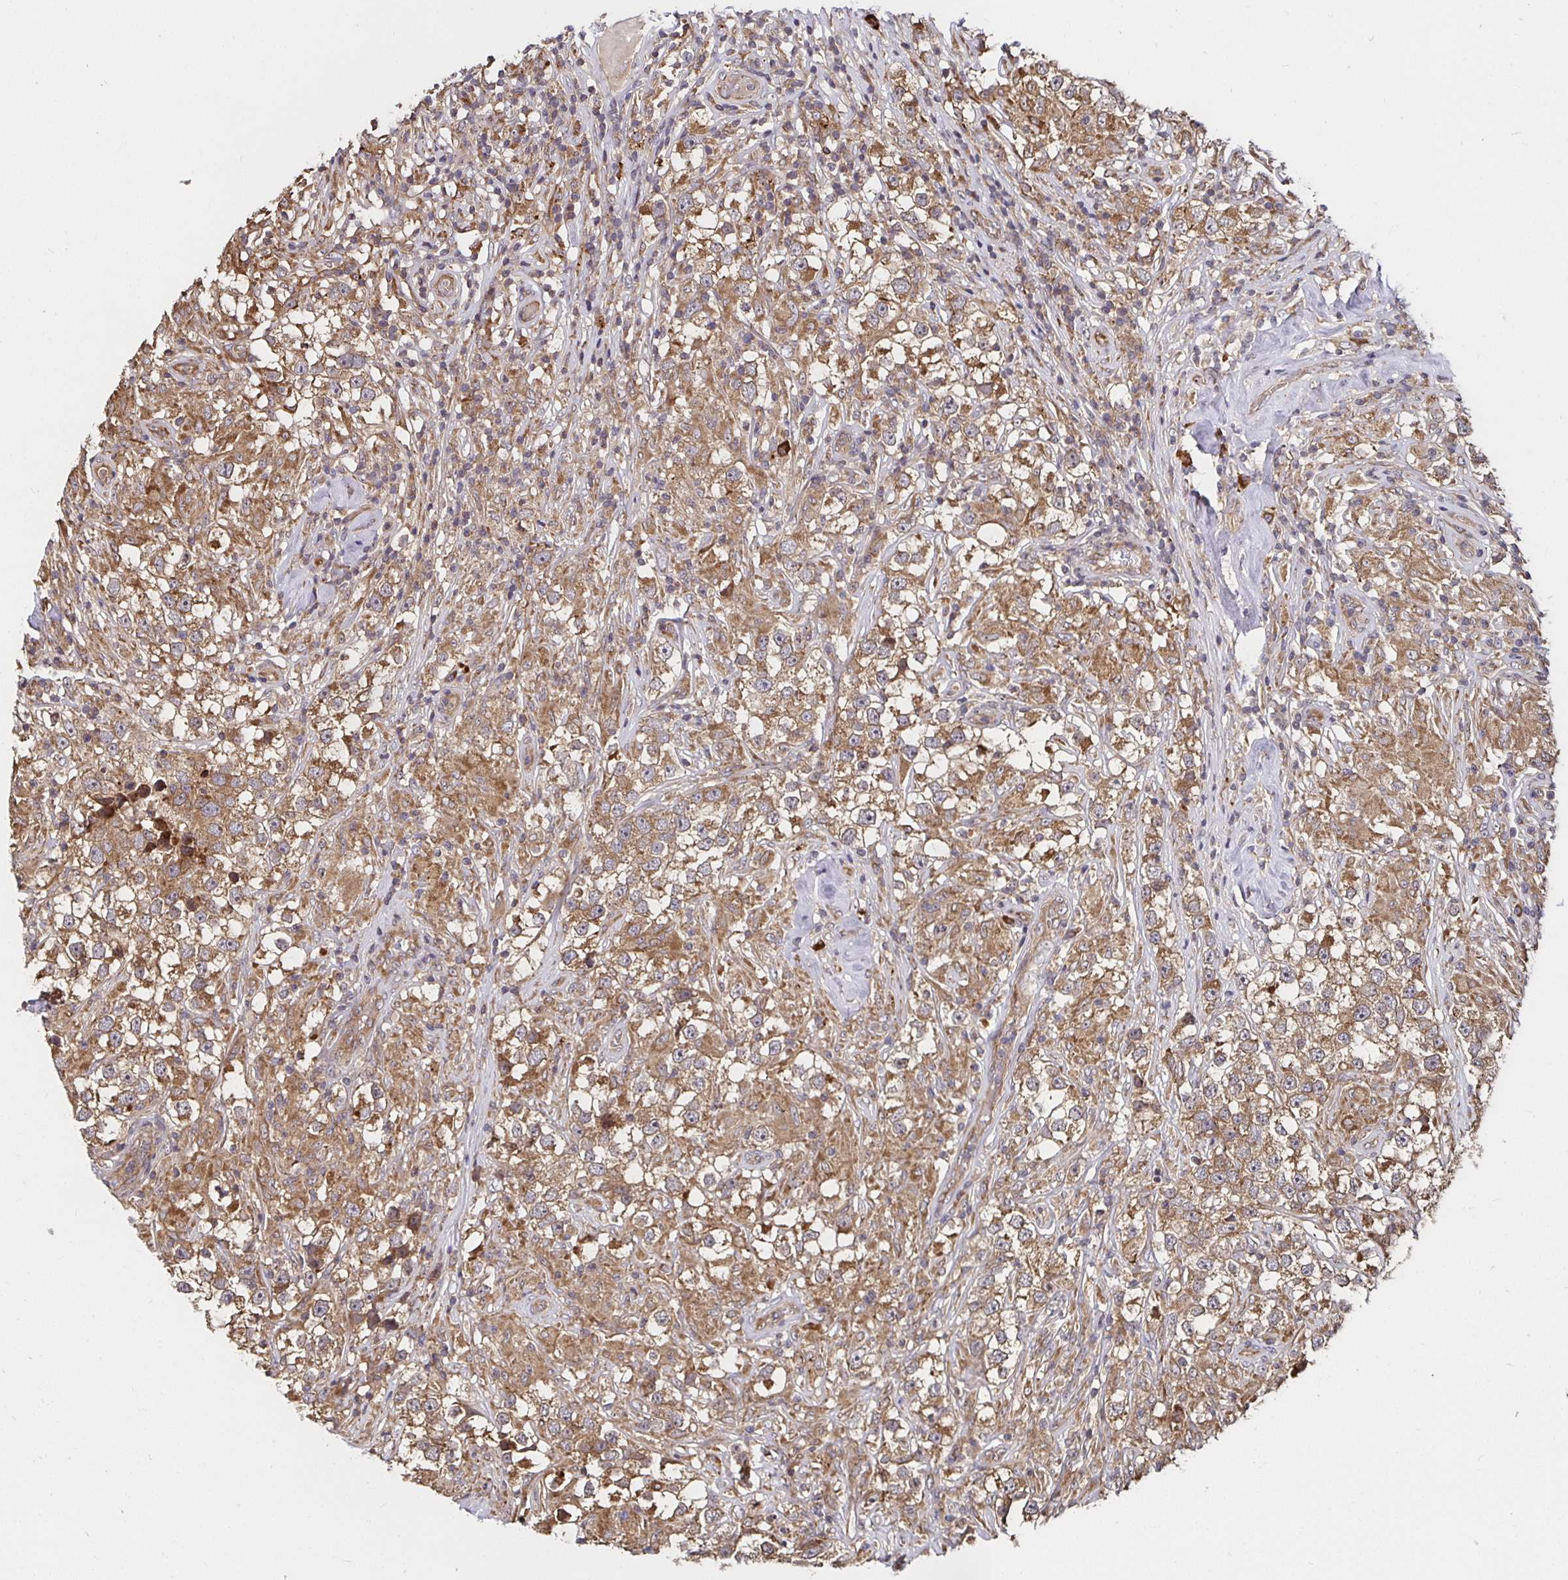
{"staining": {"intensity": "moderate", "quantity": ">75%", "location": "cytoplasmic/membranous"}, "tissue": "testis cancer", "cell_type": "Tumor cells", "image_type": "cancer", "snomed": [{"axis": "morphology", "description": "Seminoma, NOS"}, {"axis": "topography", "description": "Testis"}], "caption": "IHC (DAB (3,3'-diaminobenzidine)) staining of testis cancer (seminoma) exhibits moderate cytoplasmic/membranous protein staining in about >75% of tumor cells. (DAB (3,3'-diaminobenzidine) = brown stain, brightfield microscopy at high magnification).", "gene": "MLST8", "patient": {"sex": "male", "age": 46}}